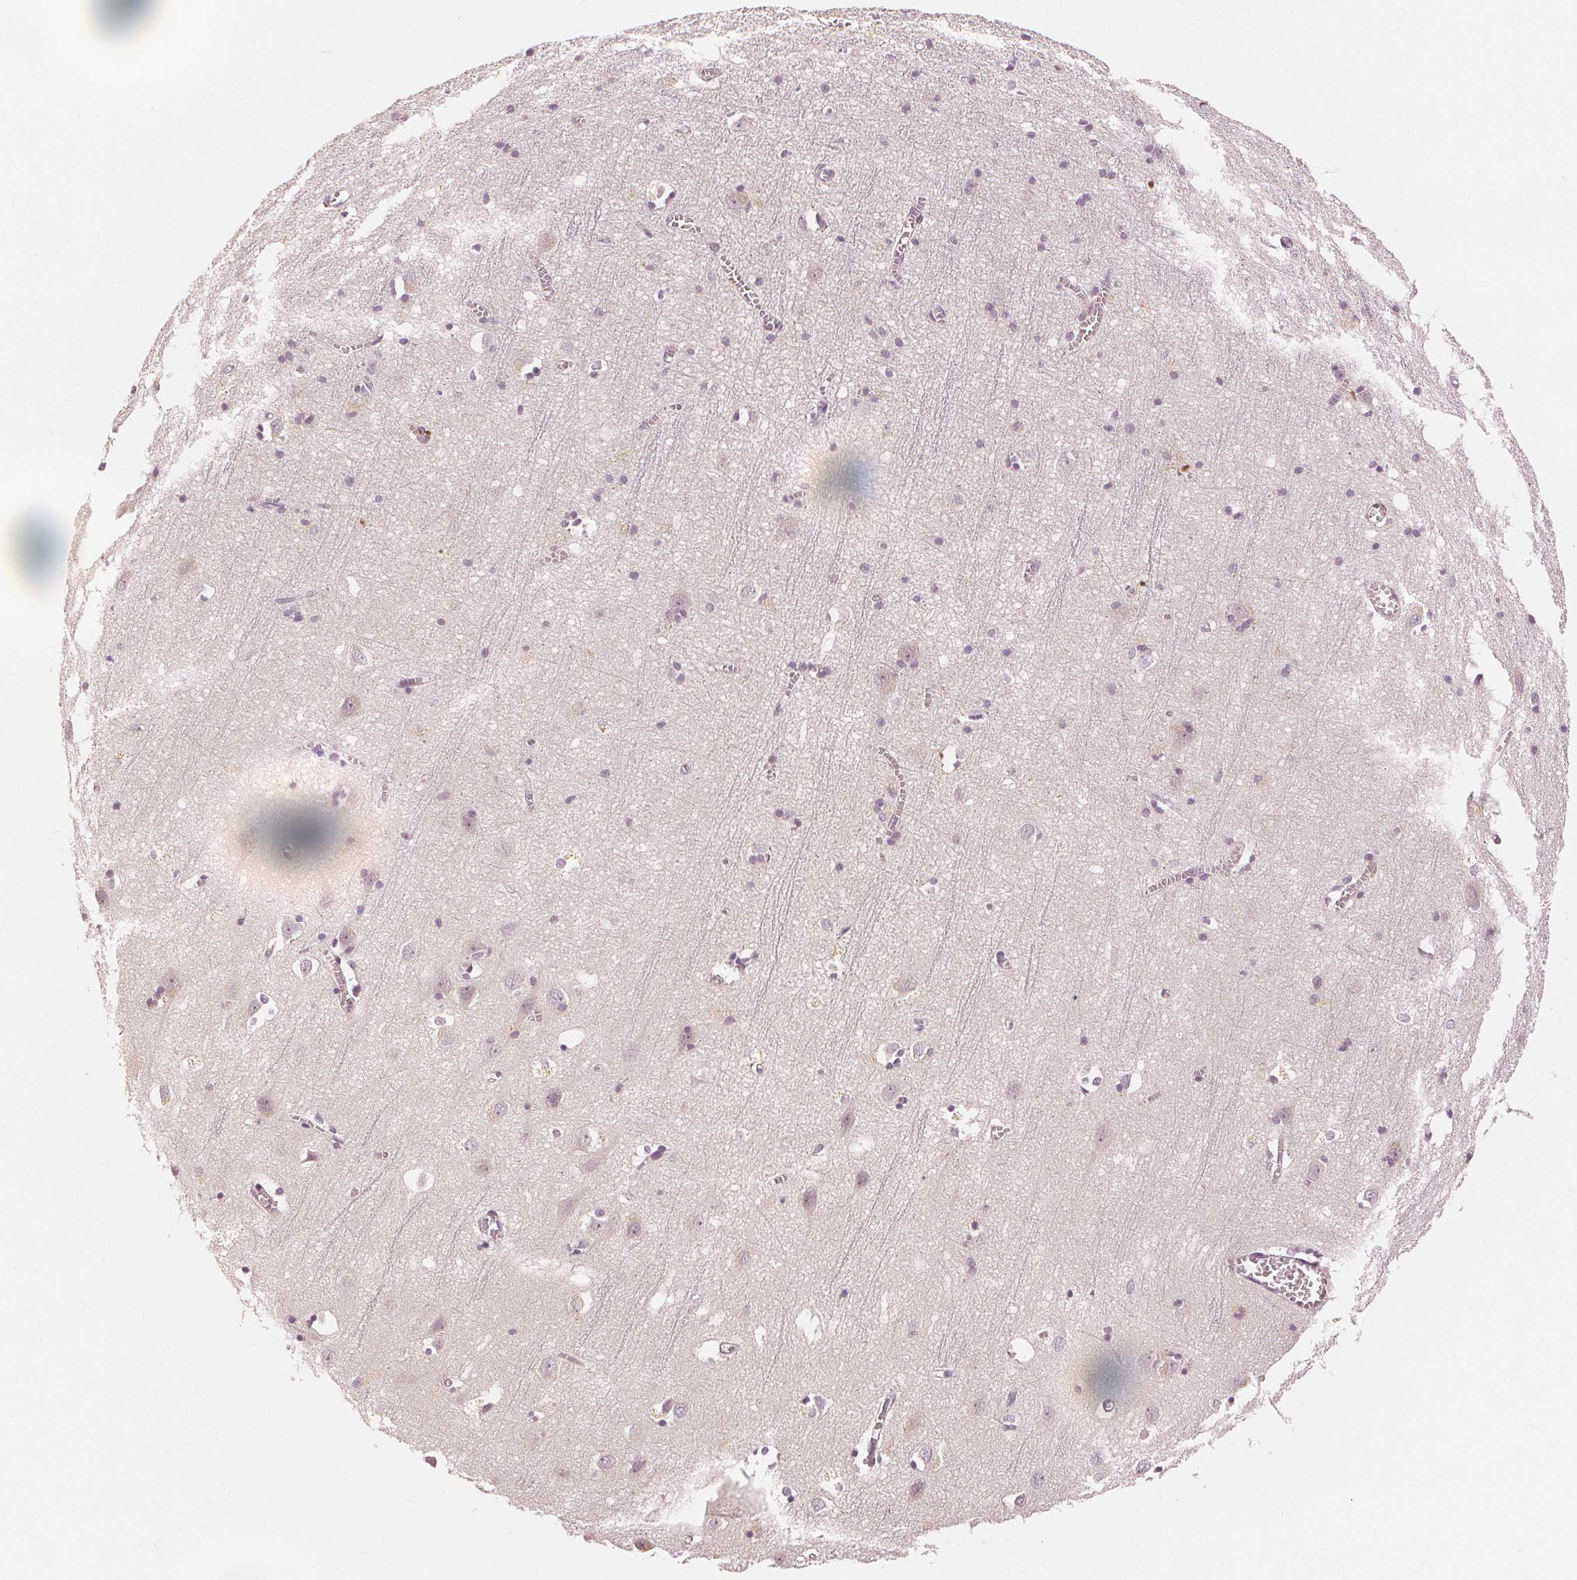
{"staining": {"intensity": "negative", "quantity": "none", "location": "none"}, "tissue": "cerebral cortex", "cell_type": "Endothelial cells", "image_type": "normal", "snomed": [{"axis": "morphology", "description": "Normal tissue, NOS"}, {"axis": "topography", "description": "Cerebral cortex"}], "caption": "Histopathology image shows no protein expression in endothelial cells of benign cerebral cortex. (Brightfield microscopy of DAB (3,3'-diaminobenzidine) immunohistochemistry at high magnification).", "gene": "SLC34A1", "patient": {"sex": "male", "age": 70}}